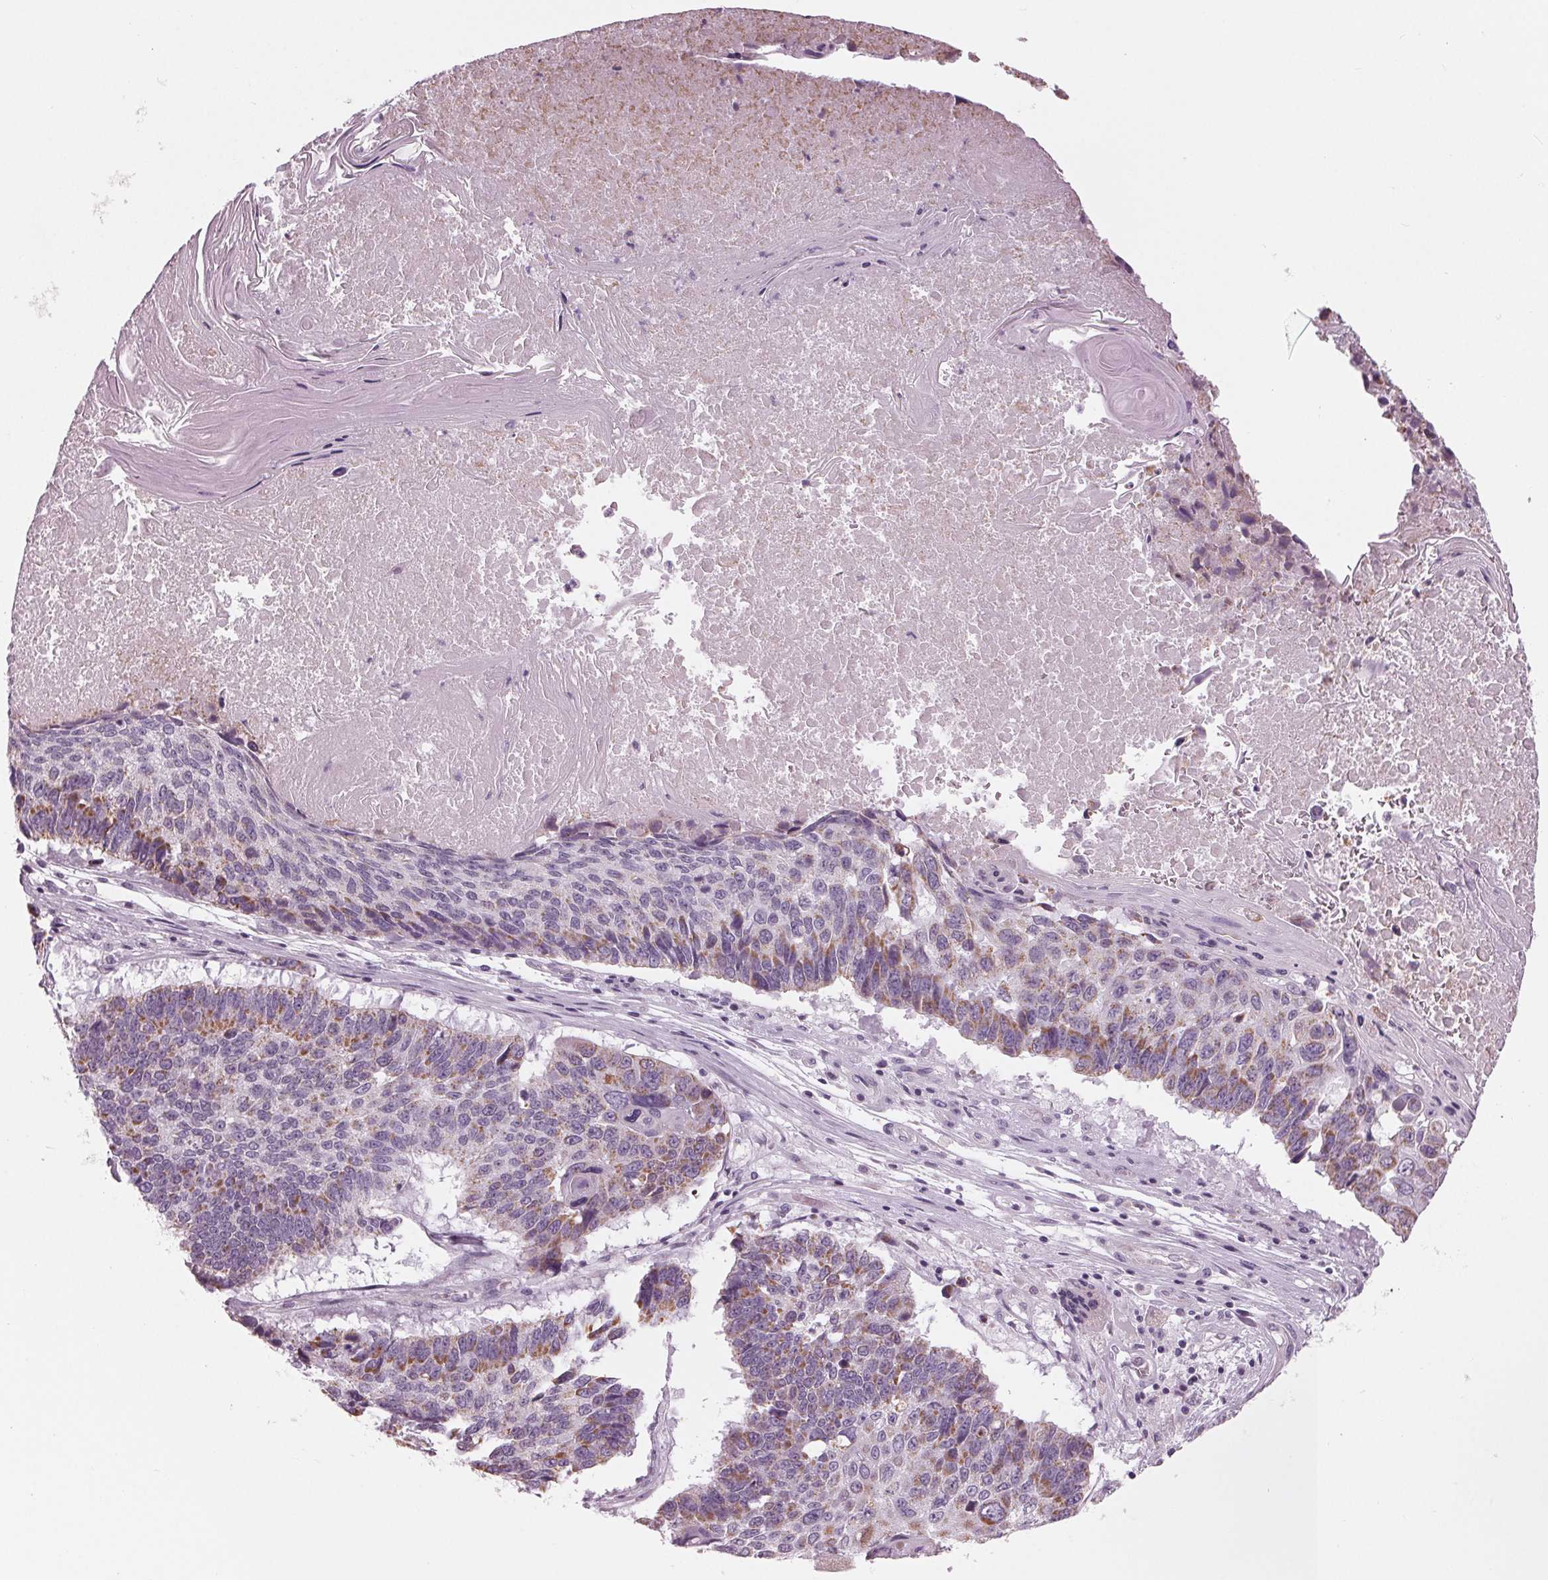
{"staining": {"intensity": "moderate", "quantity": "25%-75%", "location": "cytoplasmic/membranous"}, "tissue": "lung cancer", "cell_type": "Tumor cells", "image_type": "cancer", "snomed": [{"axis": "morphology", "description": "Squamous cell carcinoma, NOS"}, {"axis": "topography", "description": "Lung"}], "caption": "High-power microscopy captured an IHC image of squamous cell carcinoma (lung), revealing moderate cytoplasmic/membranous expression in about 25%-75% of tumor cells. Using DAB (3,3'-diaminobenzidine) (brown) and hematoxylin (blue) stains, captured at high magnification using brightfield microscopy.", "gene": "SAMD4A", "patient": {"sex": "male", "age": 73}}